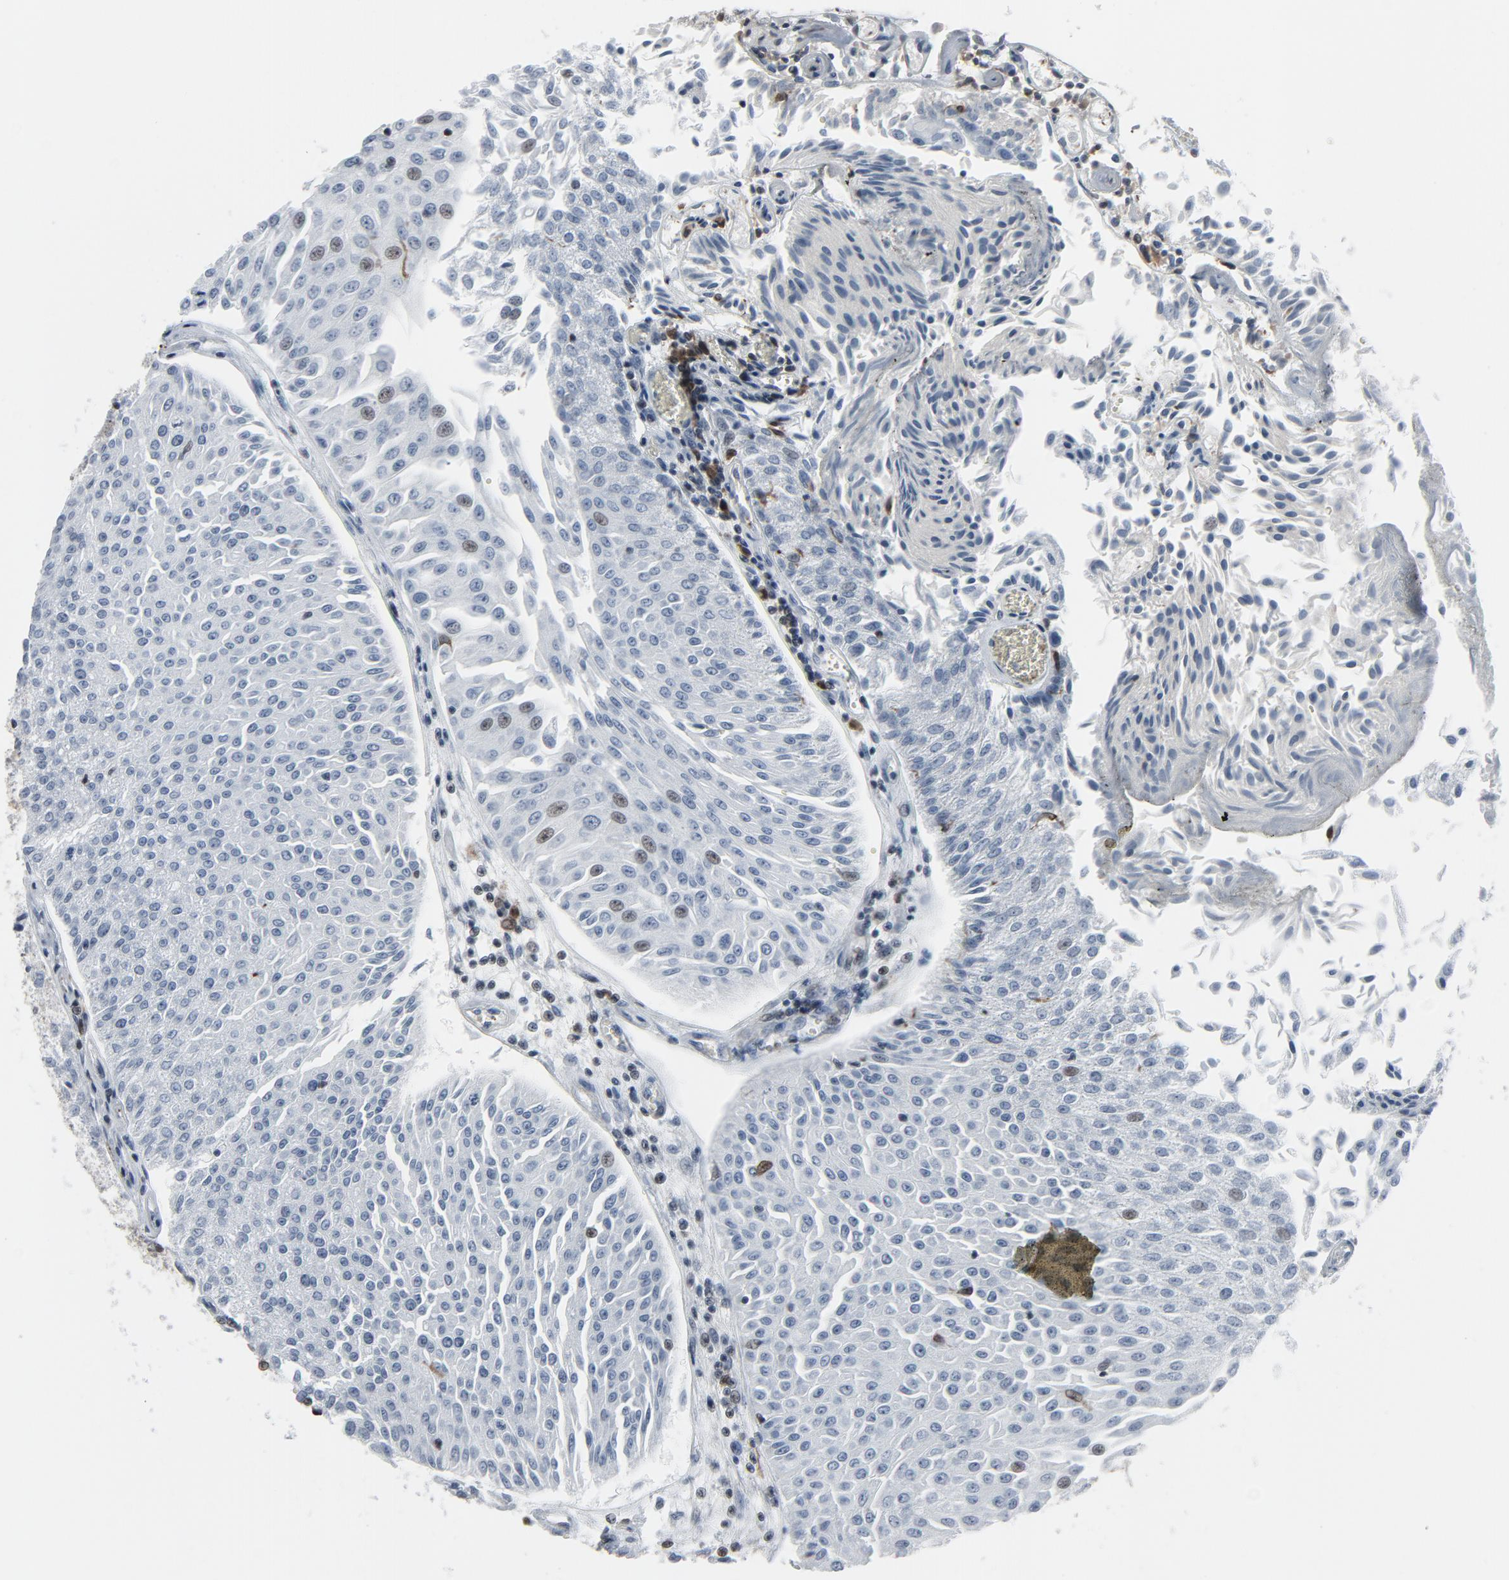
{"staining": {"intensity": "negative", "quantity": "none", "location": "none"}, "tissue": "urothelial cancer", "cell_type": "Tumor cells", "image_type": "cancer", "snomed": [{"axis": "morphology", "description": "Urothelial carcinoma, Low grade"}, {"axis": "topography", "description": "Urinary bladder"}], "caption": "Protein analysis of low-grade urothelial carcinoma shows no significant expression in tumor cells.", "gene": "STAT5A", "patient": {"sex": "male", "age": 86}}